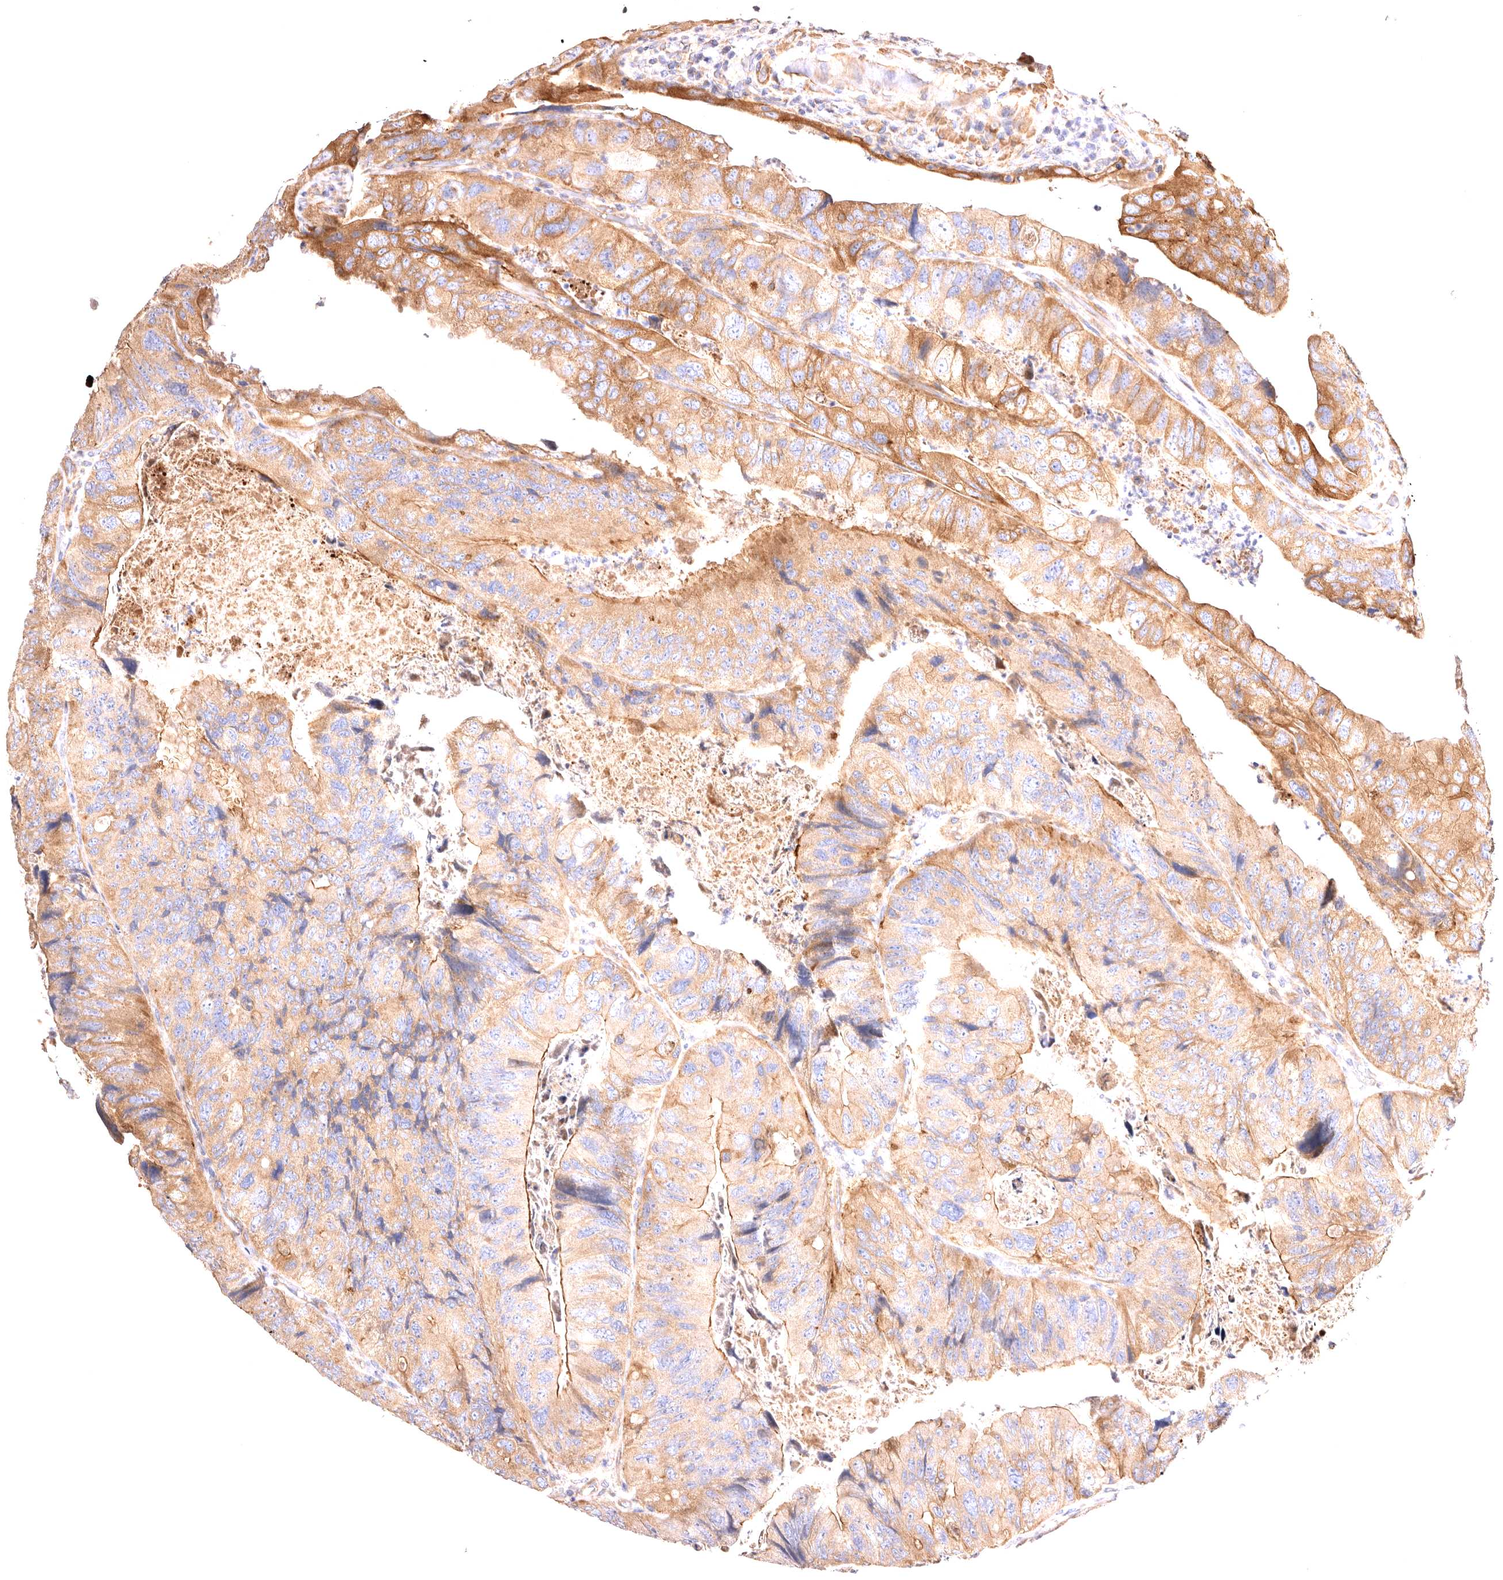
{"staining": {"intensity": "moderate", "quantity": ">75%", "location": "cytoplasmic/membranous"}, "tissue": "colorectal cancer", "cell_type": "Tumor cells", "image_type": "cancer", "snomed": [{"axis": "morphology", "description": "Adenocarcinoma, NOS"}, {"axis": "topography", "description": "Rectum"}], "caption": "High-power microscopy captured an immunohistochemistry photomicrograph of colorectal cancer (adenocarcinoma), revealing moderate cytoplasmic/membranous staining in approximately >75% of tumor cells.", "gene": "VPS45", "patient": {"sex": "male", "age": 63}}